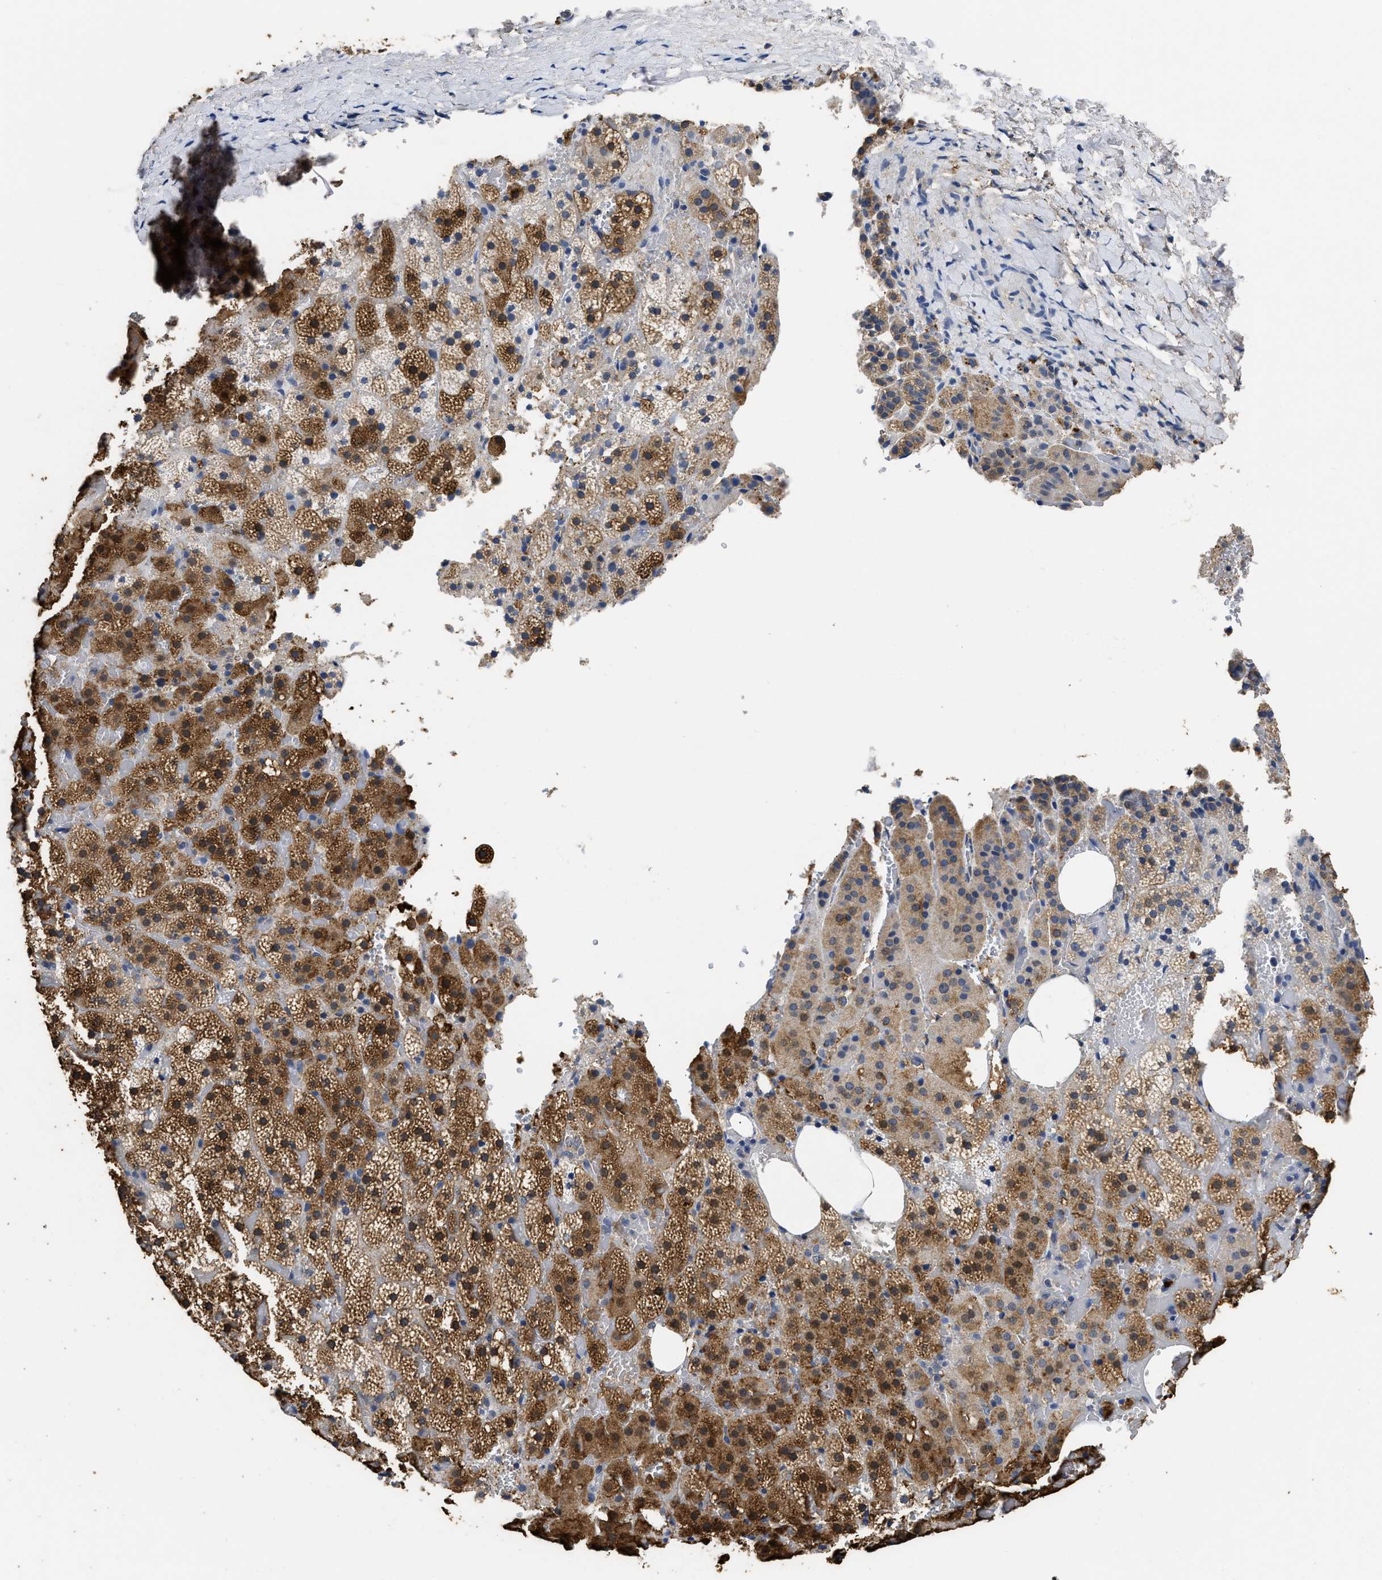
{"staining": {"intensity": "moderate", "quantity": ">75%", "location": "cytoplasmic/membranous"}, "tissue": "adrenal gland", "cell_type": "Glandular cells", "image_type": "normal", "snomed": [{"axis": "morphology", "description": "Normal tissue, NOS"}, {"axis": "topography", "description": "Adrenal gland"}], "caption": "IHC image of benign adrenal gland: human adrenal gland stained using IHC exhibits medium levels of moderate protein expression localized specifically in the cytoplasmic/membranous of glandular cells, appearing as a cytoplasmic/membranous brown color.", "gene": "CTNNA1", "patient": {"sex": "female", "age": 59}}